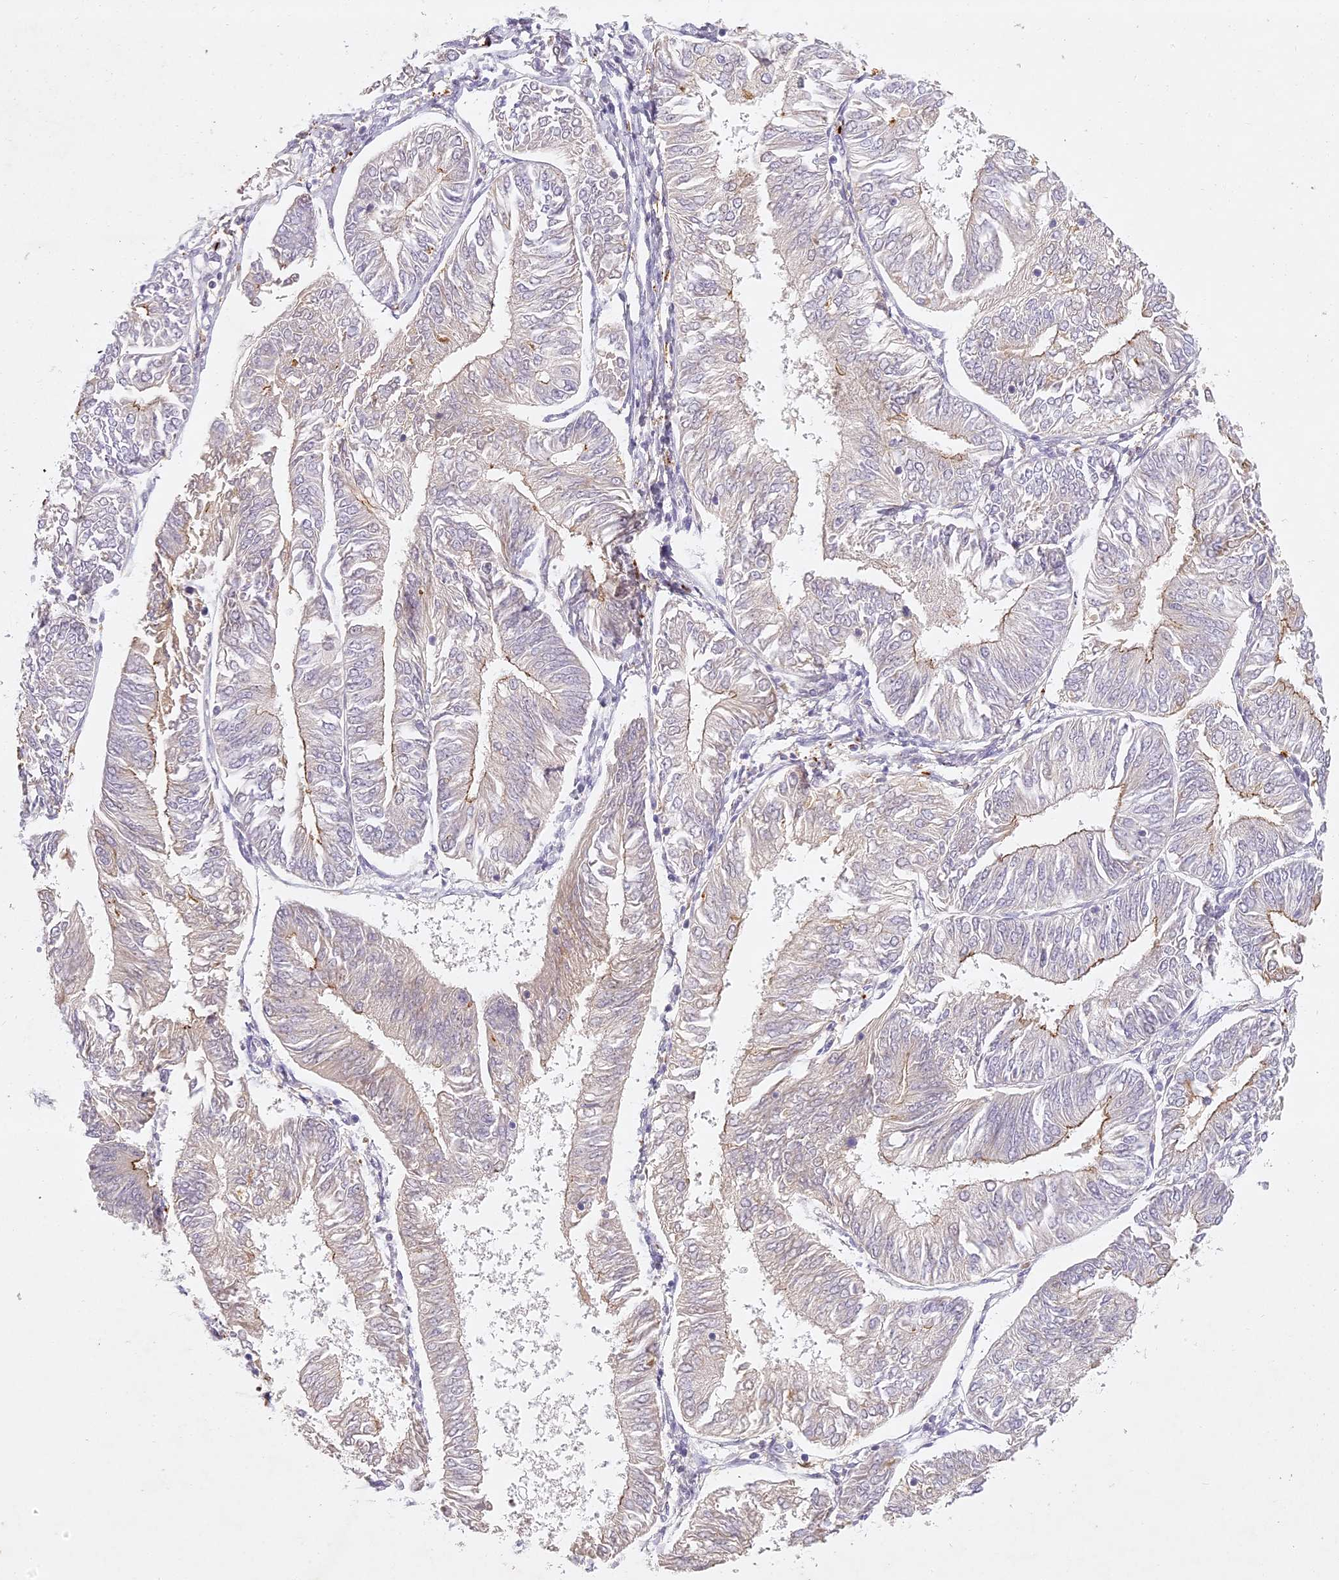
{"staining": {"intensity": "weak", "quantity": "<25%", "location": "cytoplasmic/membranous"}, "tissue": "endometrial cancer", "cell_type": "Tumor cells", "image_type": "cancer", "snomed": [{"axis": "morphology", "description": "Adenocarcinoma, NOS"}, {"axis": "topography", "description": "Endometrium"}], "caption": "Tumor cells show no significant positivity in adenocarcinoma (endometrial).", "gene": "ELL3", "patient": {"sex": "female", "age": 58}}